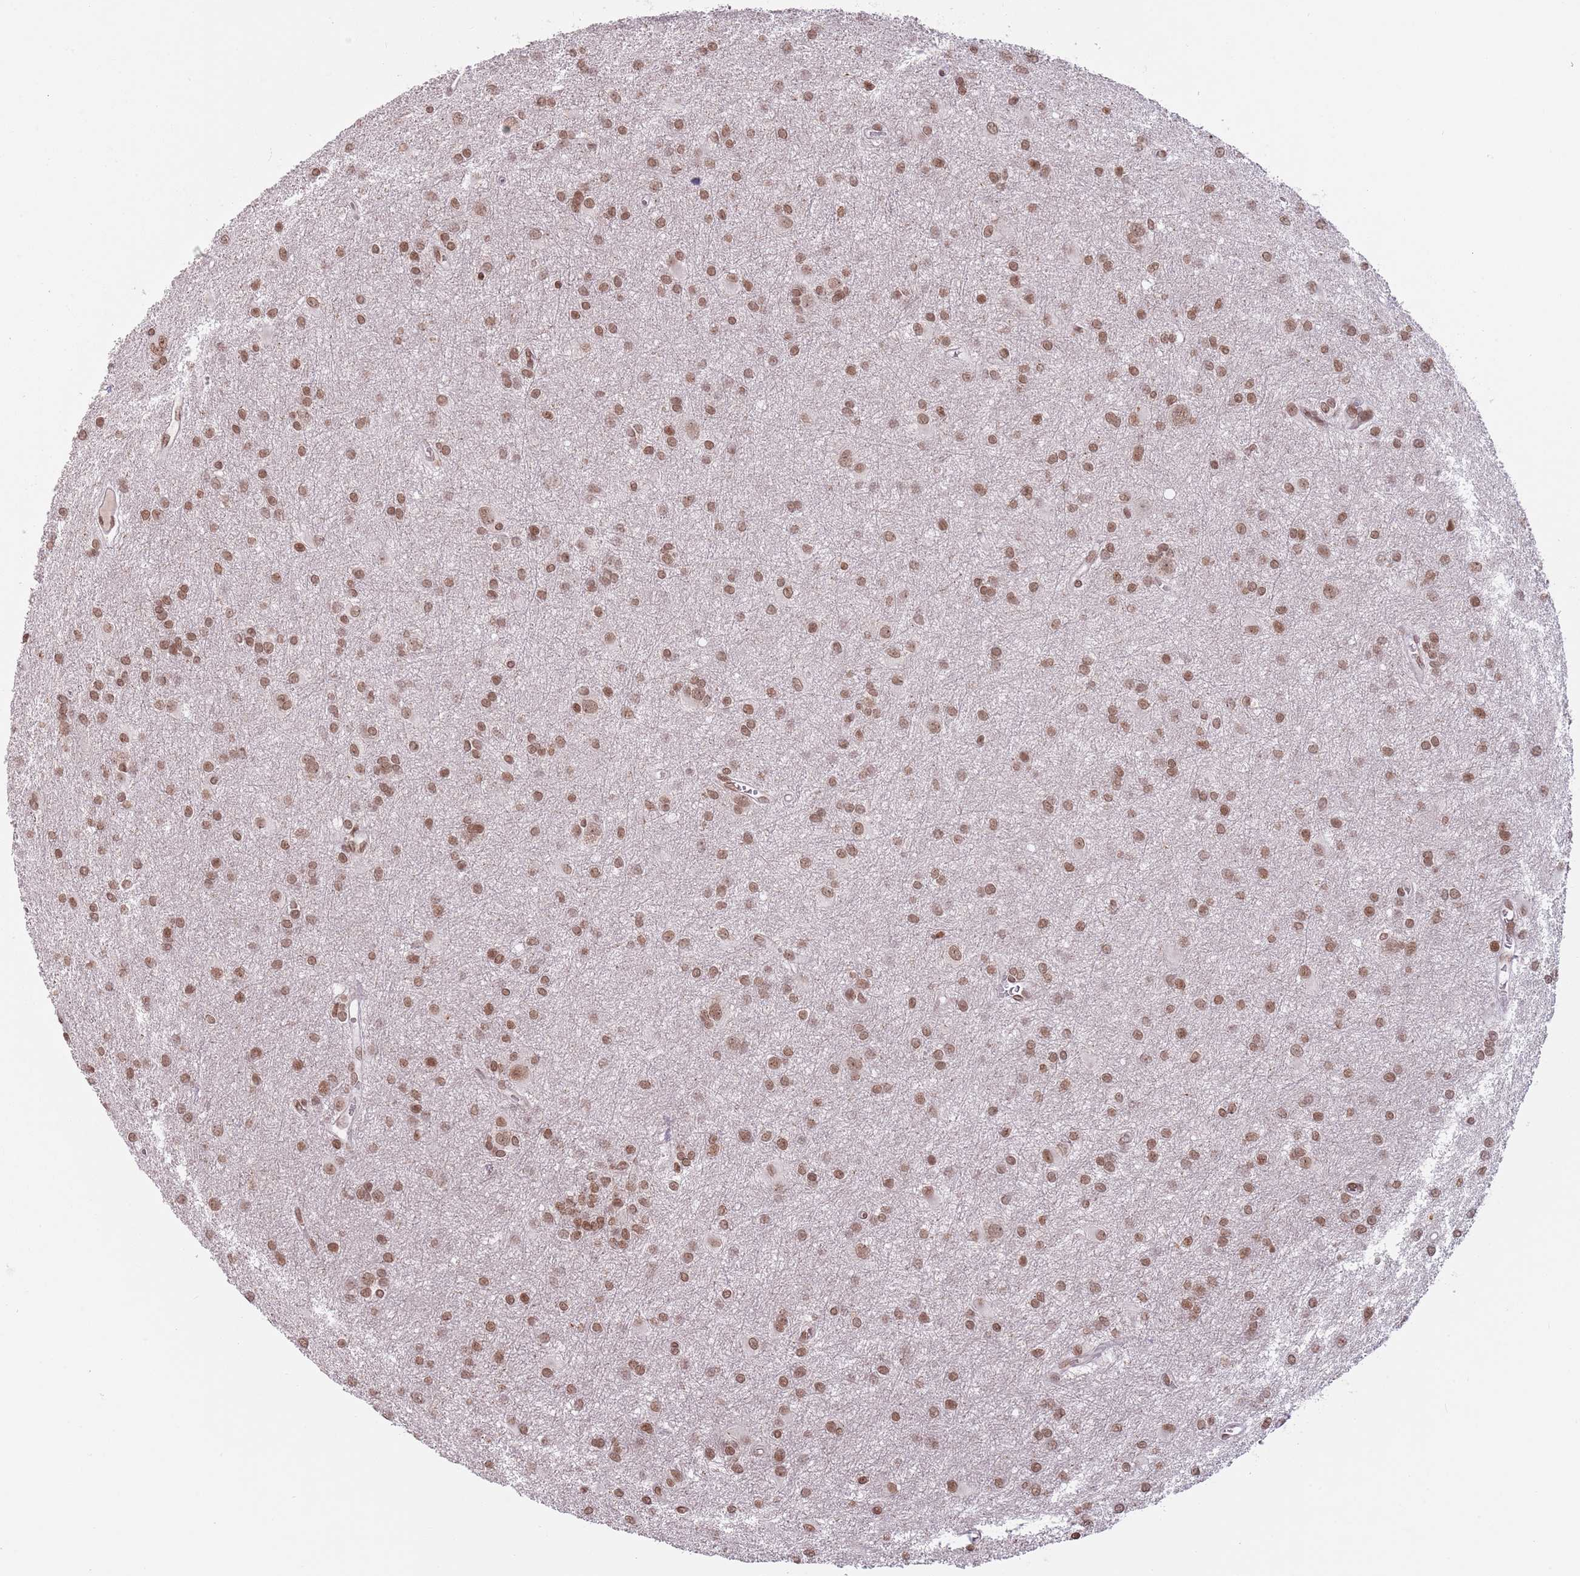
{"staining": {"intensity": "moderate", "quantity": ">75%", "location": "nuclear"}, "tissue": "glioma", "cell_type": "Tumor cells", "image_type": "cancer", "snomed": [{"axis": "morphology", "description": "Glioma, malignant, High grade"}, {"axis": "topography", "description": "Brain"}], "caption": "This micrograph reveals malignant glioma (high-grade) stained with IHC to label a protein in brown. The nuclear of tumor cells show moderate positivity for the protein. Nuclei are counter-stained blue.", "gene": "SH3RF3", "patient": {"sex": "female", "age": 50}}